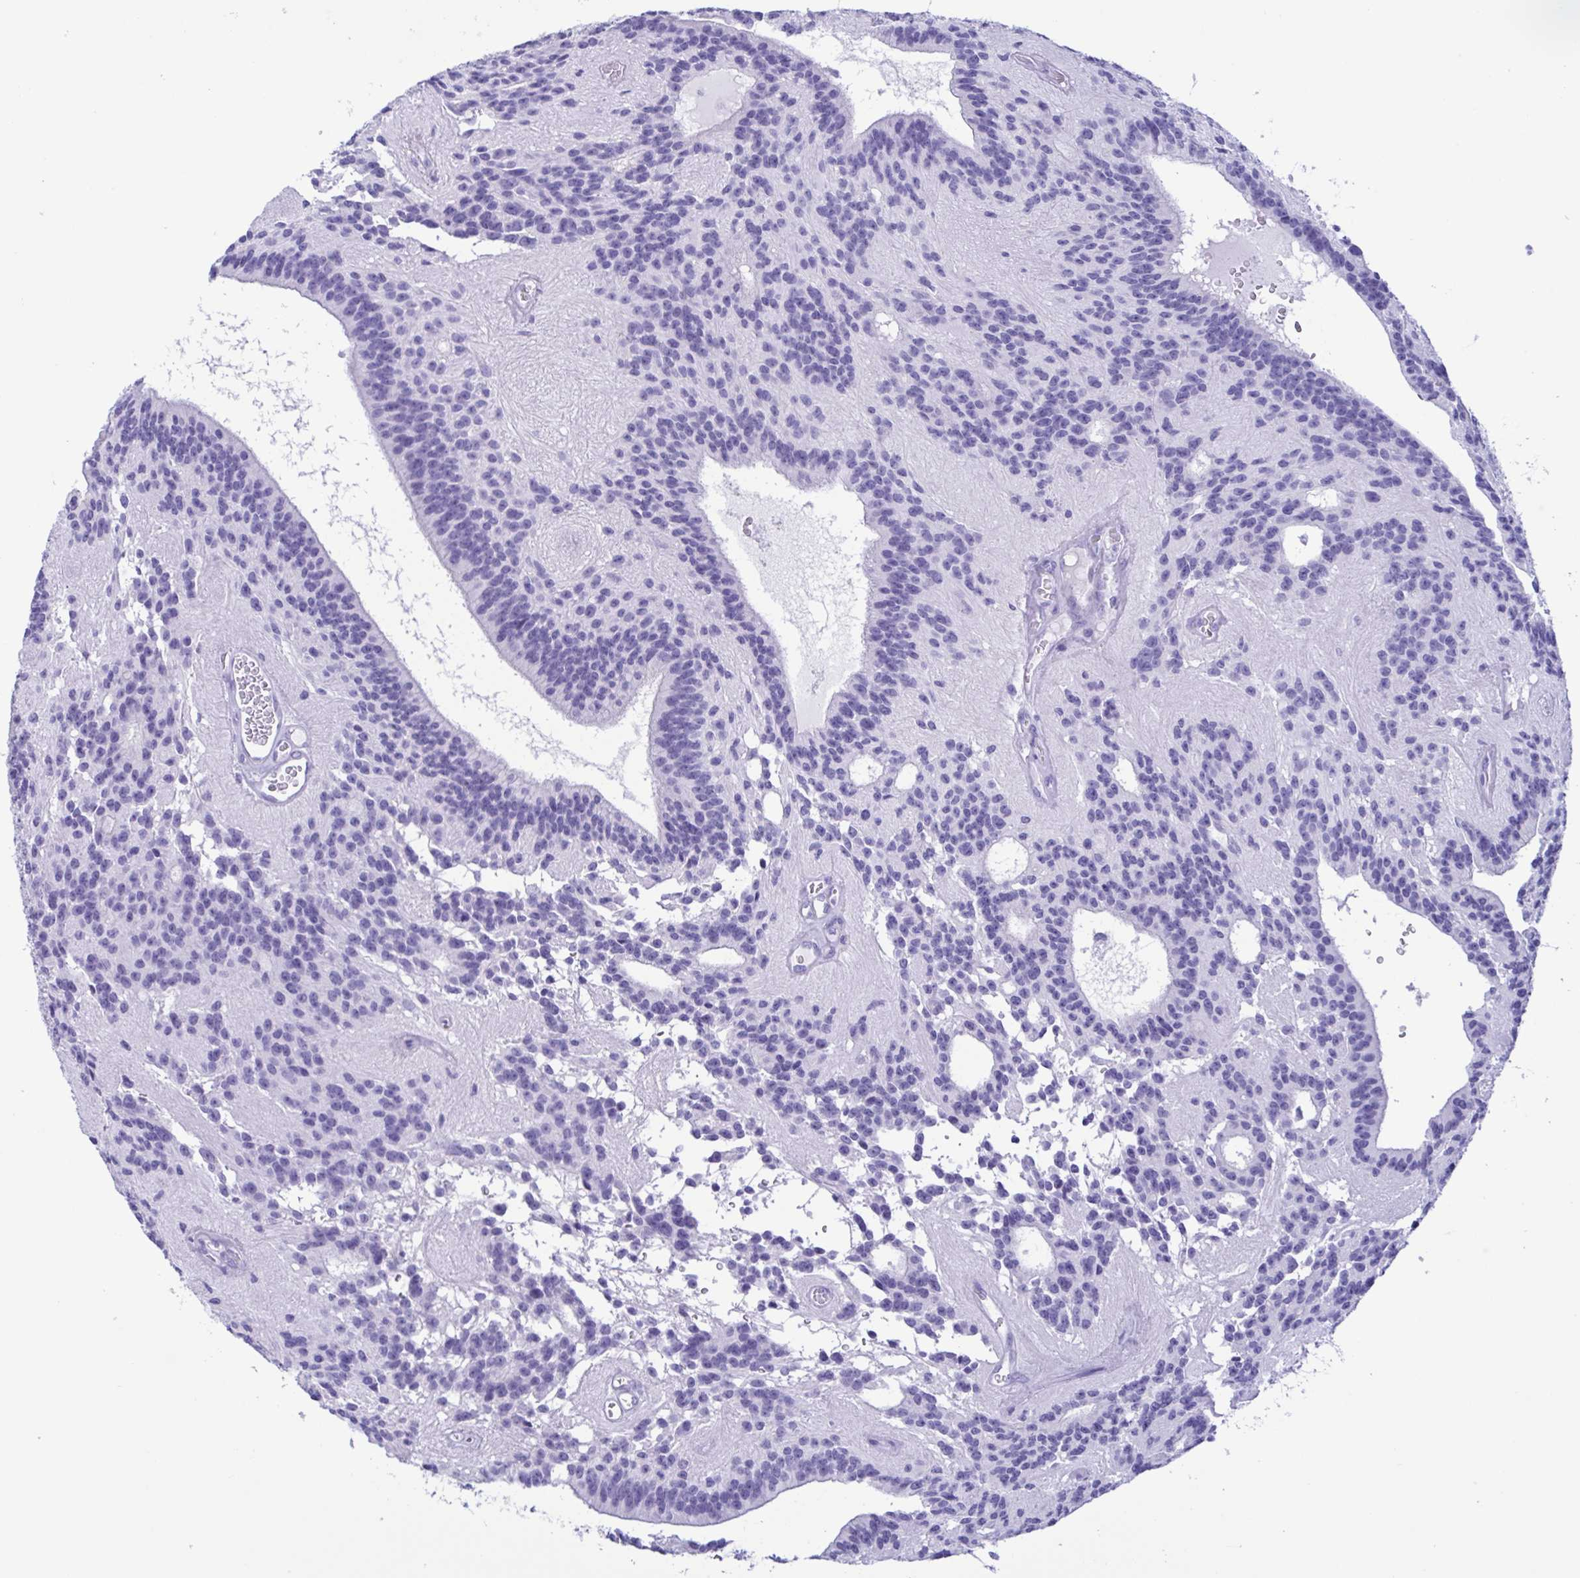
{"staining": {"intensity": "negative", "quantity": "none", "location": "none"}, "tissue": "glioma", "cell_type": "Tumor cells", "image_type": "cancer", "snomed": [{"axis": "morphology", "description": "Glioma, malignant, Low grade"}, {"axis": "topography", "description": "Brain"}], "caption": "Photomicrograph shows no significant protein positivity in tumor cells of malignant glioma (low-grade).", "gene": "TSPY2", "patient": {"sex": "male", "age": 31}}